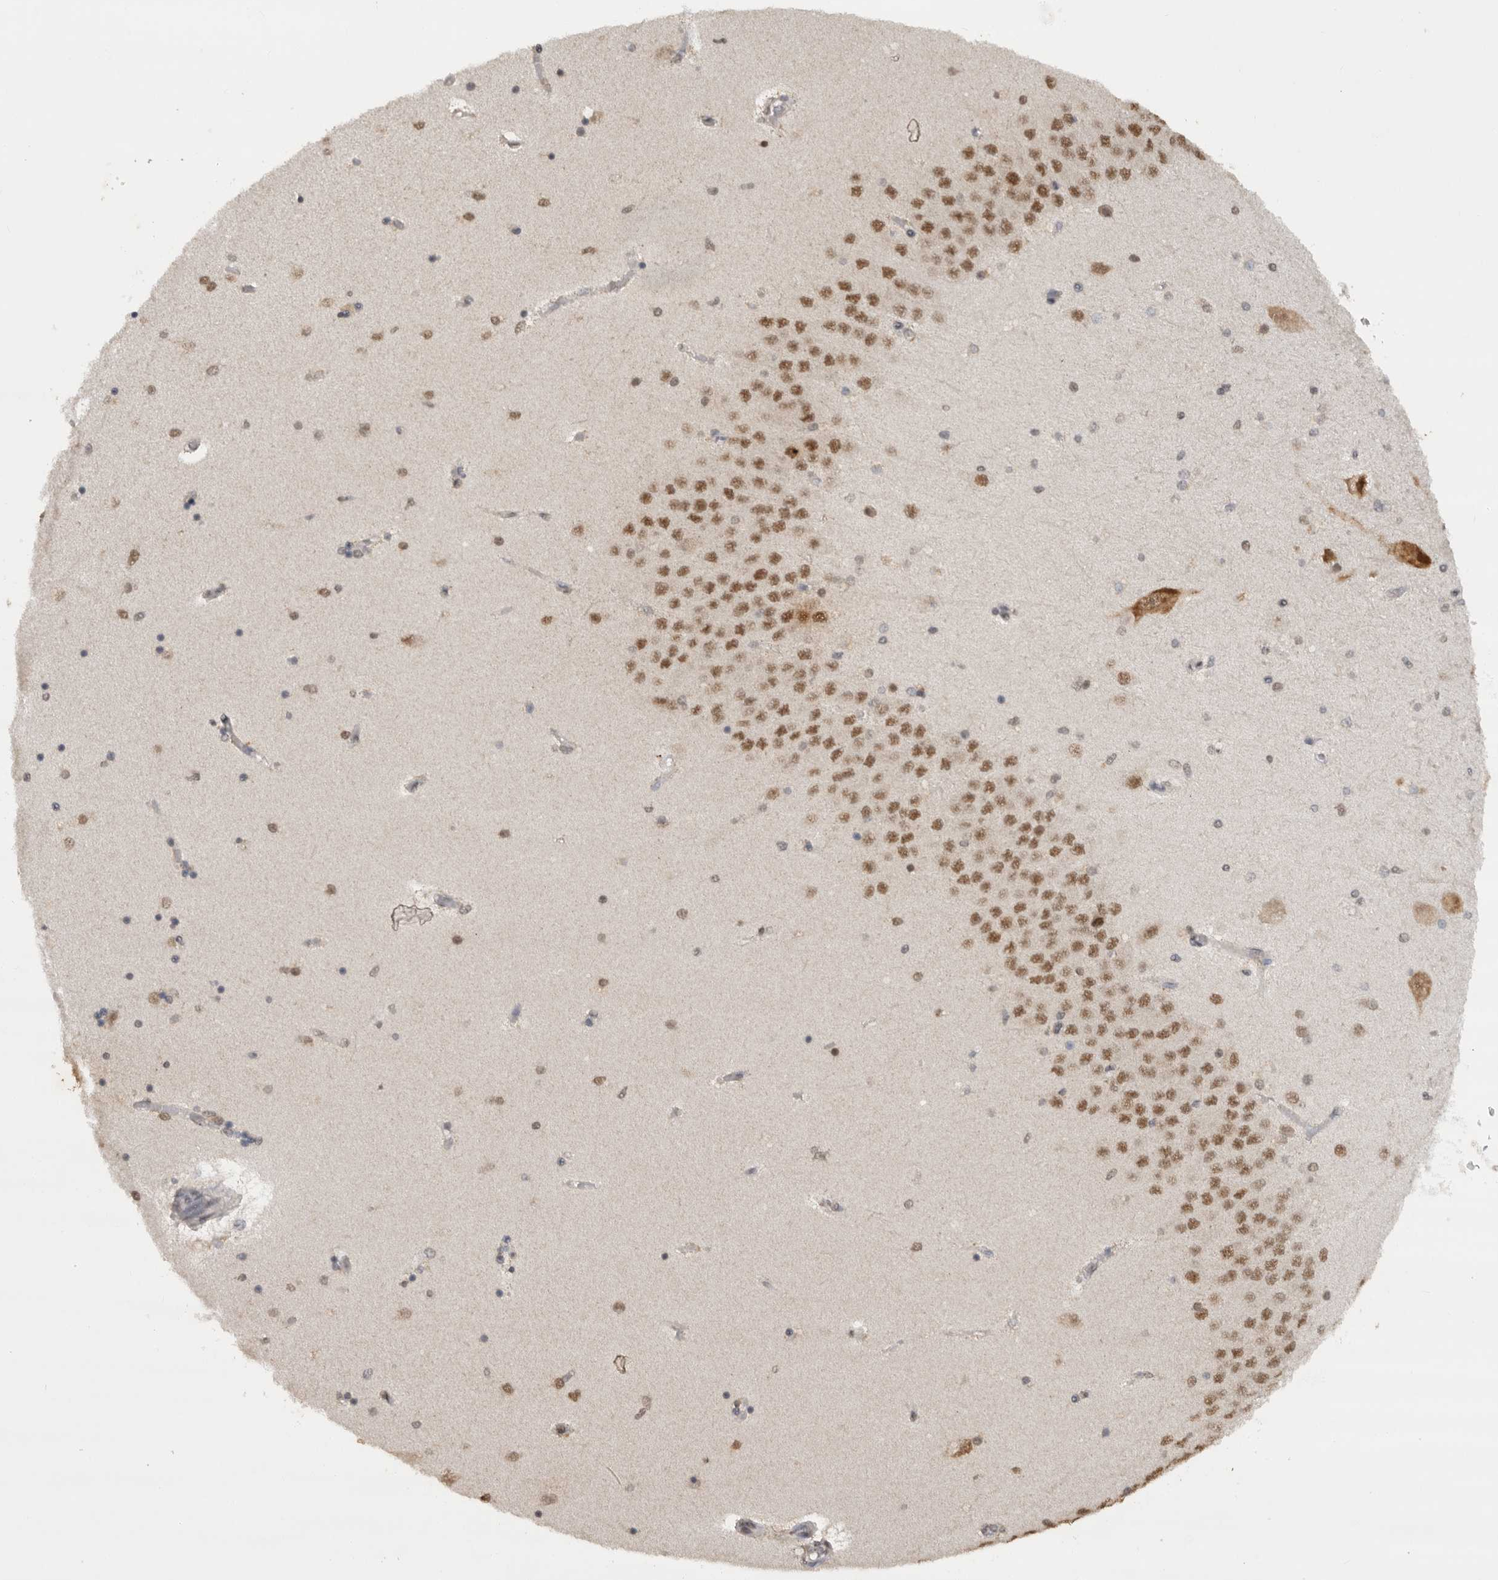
{"staining": {"intensity": "moderate", "quantity": "25%-75%", "location": "nuclear"}, "tissue": "hippocampus", "cell_type": "Glial cells", "image_type": "normal", "snomed": [{"axis": "morphology", "description": "Normal tissue, NOS"}, {"axis": "topography", "description": "Hippocampus"}], "caption": "Immunohistochemistry (IHC) micrograph of normal hippocampus stained for a protein (brown), which displays medium levels of moderate nuclear expression in approximately 25%-75% of glial cells.", "gene": "PPP1R10", "patient": {"sex": "female", "age": 54}}